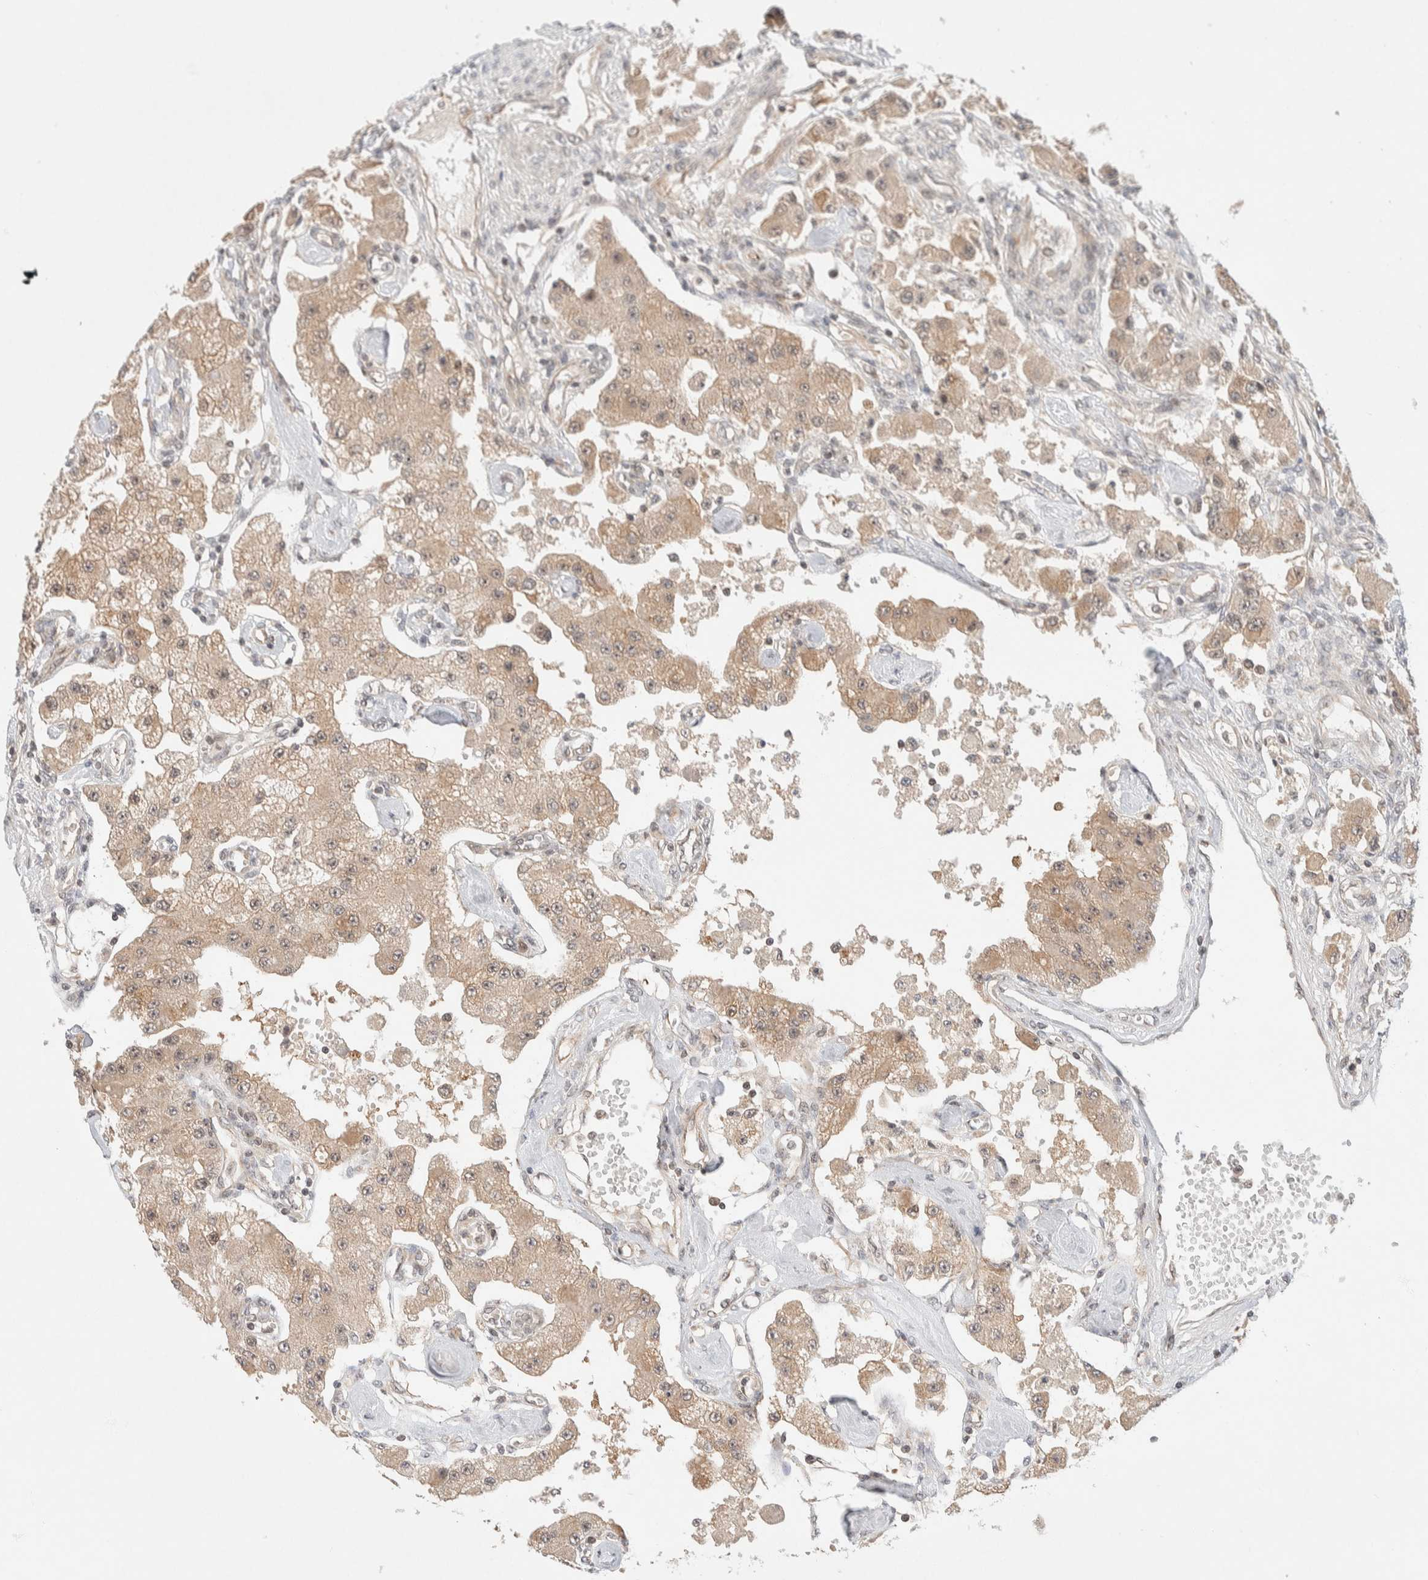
{"staining": {"intensity": "weak", "quantity": ">75%", "location": "cytoplasmic/membranous"}, "tissue": "carcinoid", "cell_type": "Tumor cells", "image_type": "cancer", "snomed": [{"axis": "morphology", "description": "Carcinoid, malignant, NOS"}, {"axis": "topography", "description": "Pancreas"}], "caption": "Human carcinoid stained for a protein (brown) reveals weak cytoplasmic/membranous positive positivity in approximately >75% of tumor cells.", "gene": "C8orf76", "patient": {"sex": "male", "age": 41}}